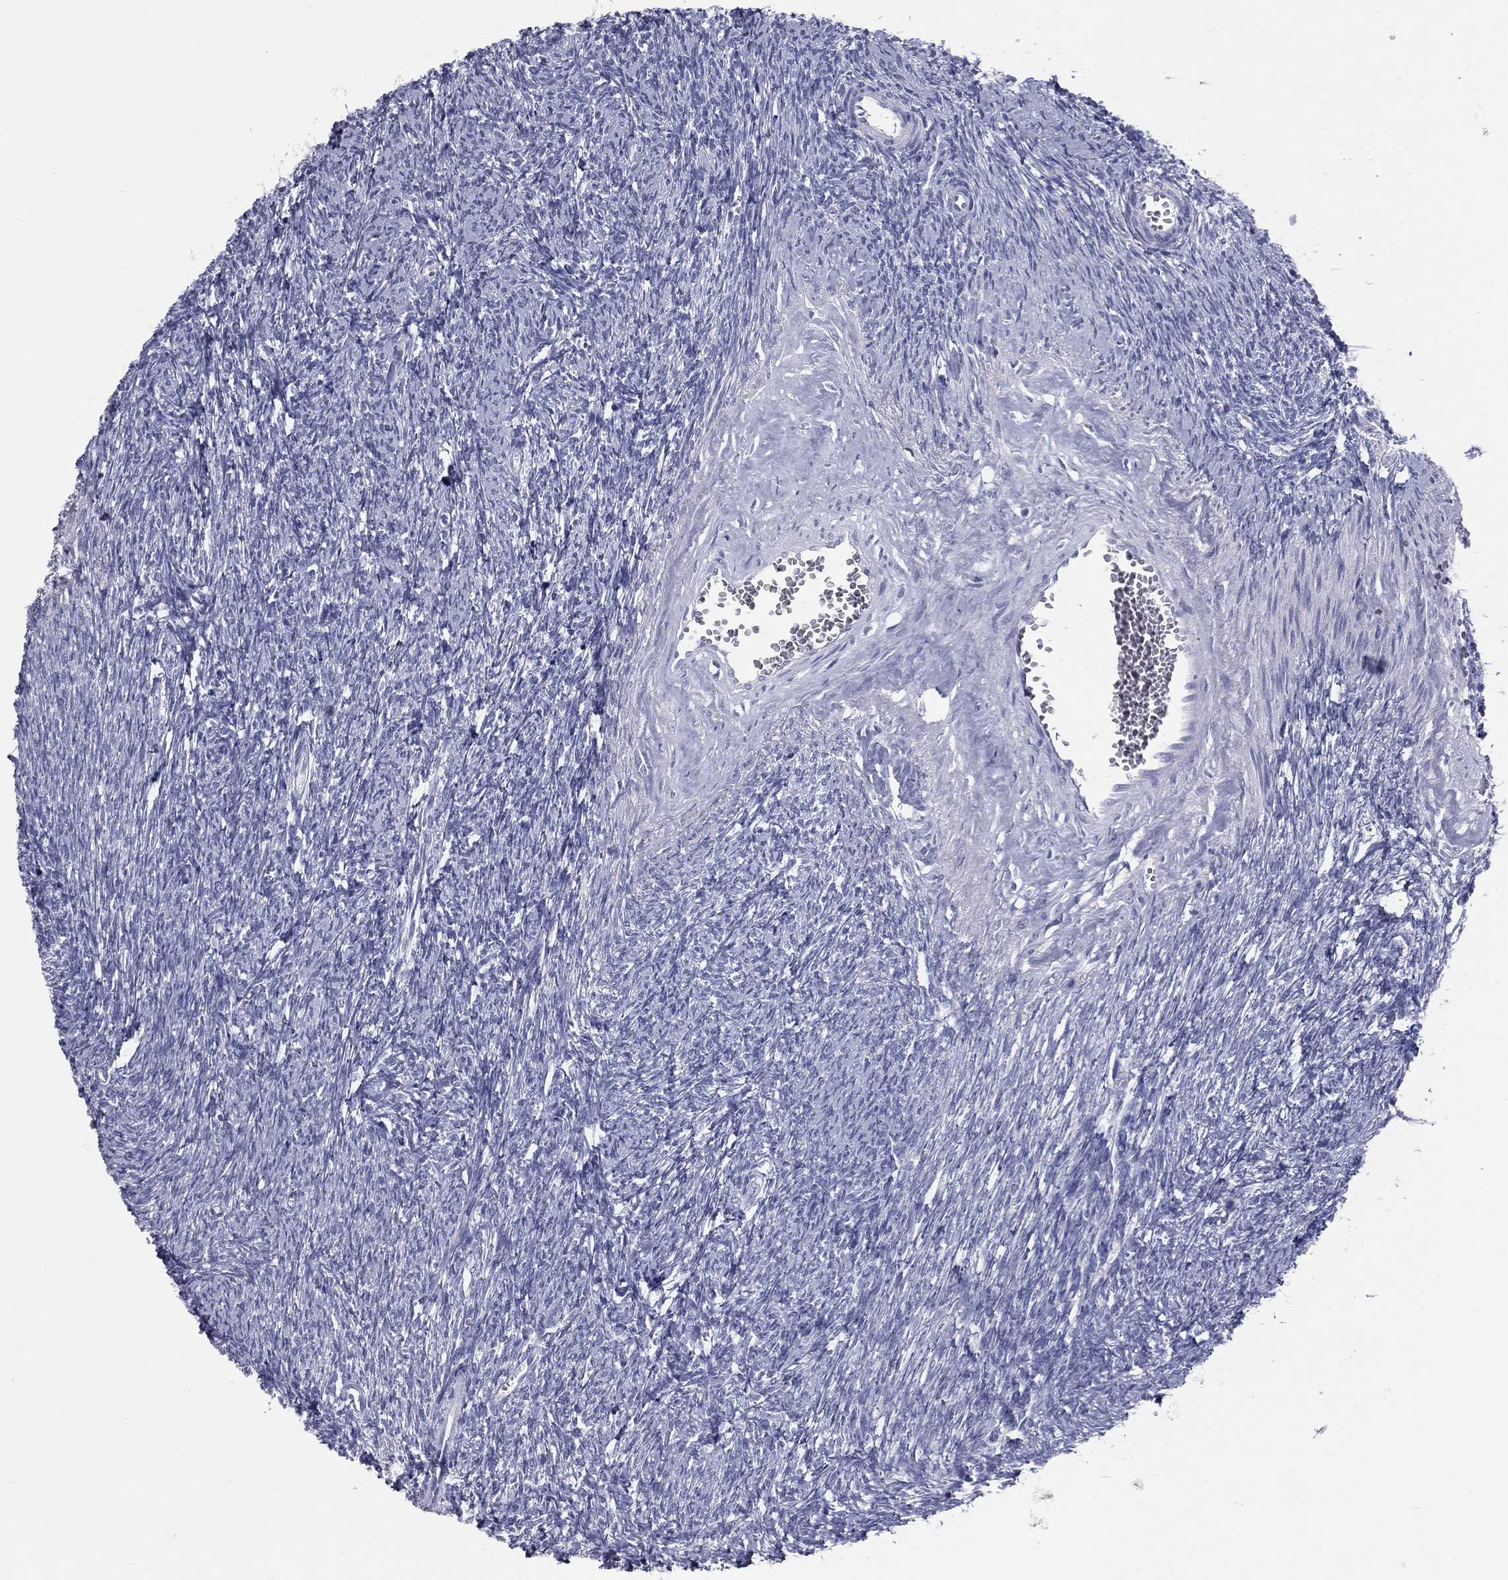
{"staining": {"intensity": "negative", "quantity": "none", "location": "none"}, "tissue": "ovary", "cell_type": "Ovarian stroma cells", "image_type": "normal", "snomed": [{"axis": "morphology", "description": "Normal tissue, NOS"}, {"axis": "topography", "description": "Fallopian tube"}, {"axis": "topography", "description": "Ovary"}], "caption": "Immunohistochemical staining of normal human ovary exhibits no significant staining in ovarian stroma cells.", "gene": "TFPI2", "patient": {"sex": "female", "age": 33}}